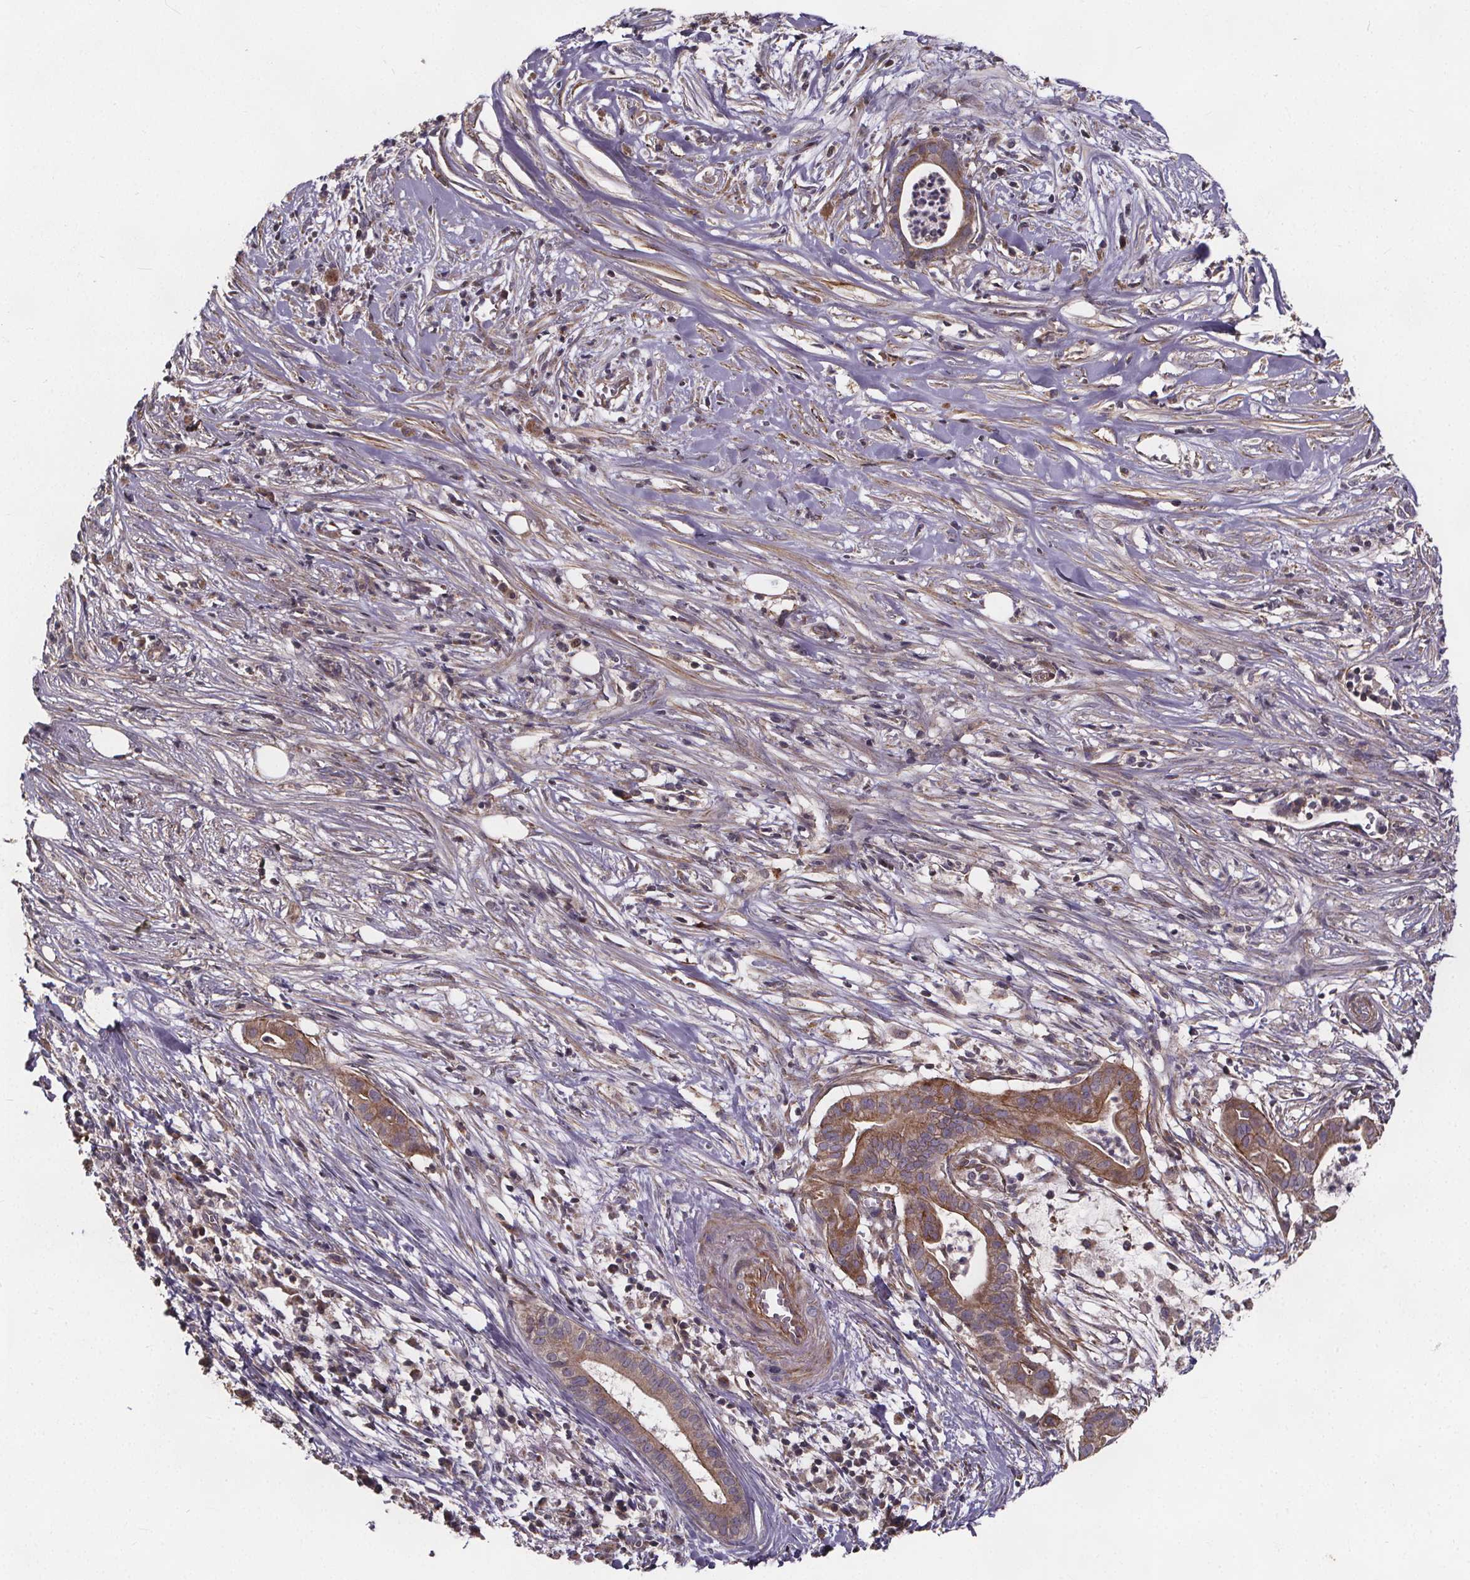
{"staining": {"intensity": "moderate", "quantity": ">75%", "location": "cytoplasmic/membranous"}, "tissue": "pancreatic cancer", "cell_type": "Tumor cells", "image_type": "cancer", "snomed": [{"axis": "morphology", "description": "Adenocarcinoma, NOS"}, {"axis": "topography", "description": "Pancreas"}], "caption": "Protein staining exhibits moderate cytoplasmic/membranous positivity in approximately >75% of tumor cells in pancreatic adenocarcinoma.", "gene": "YME1L1", "patient": {"sex": "male", "age": 61}}